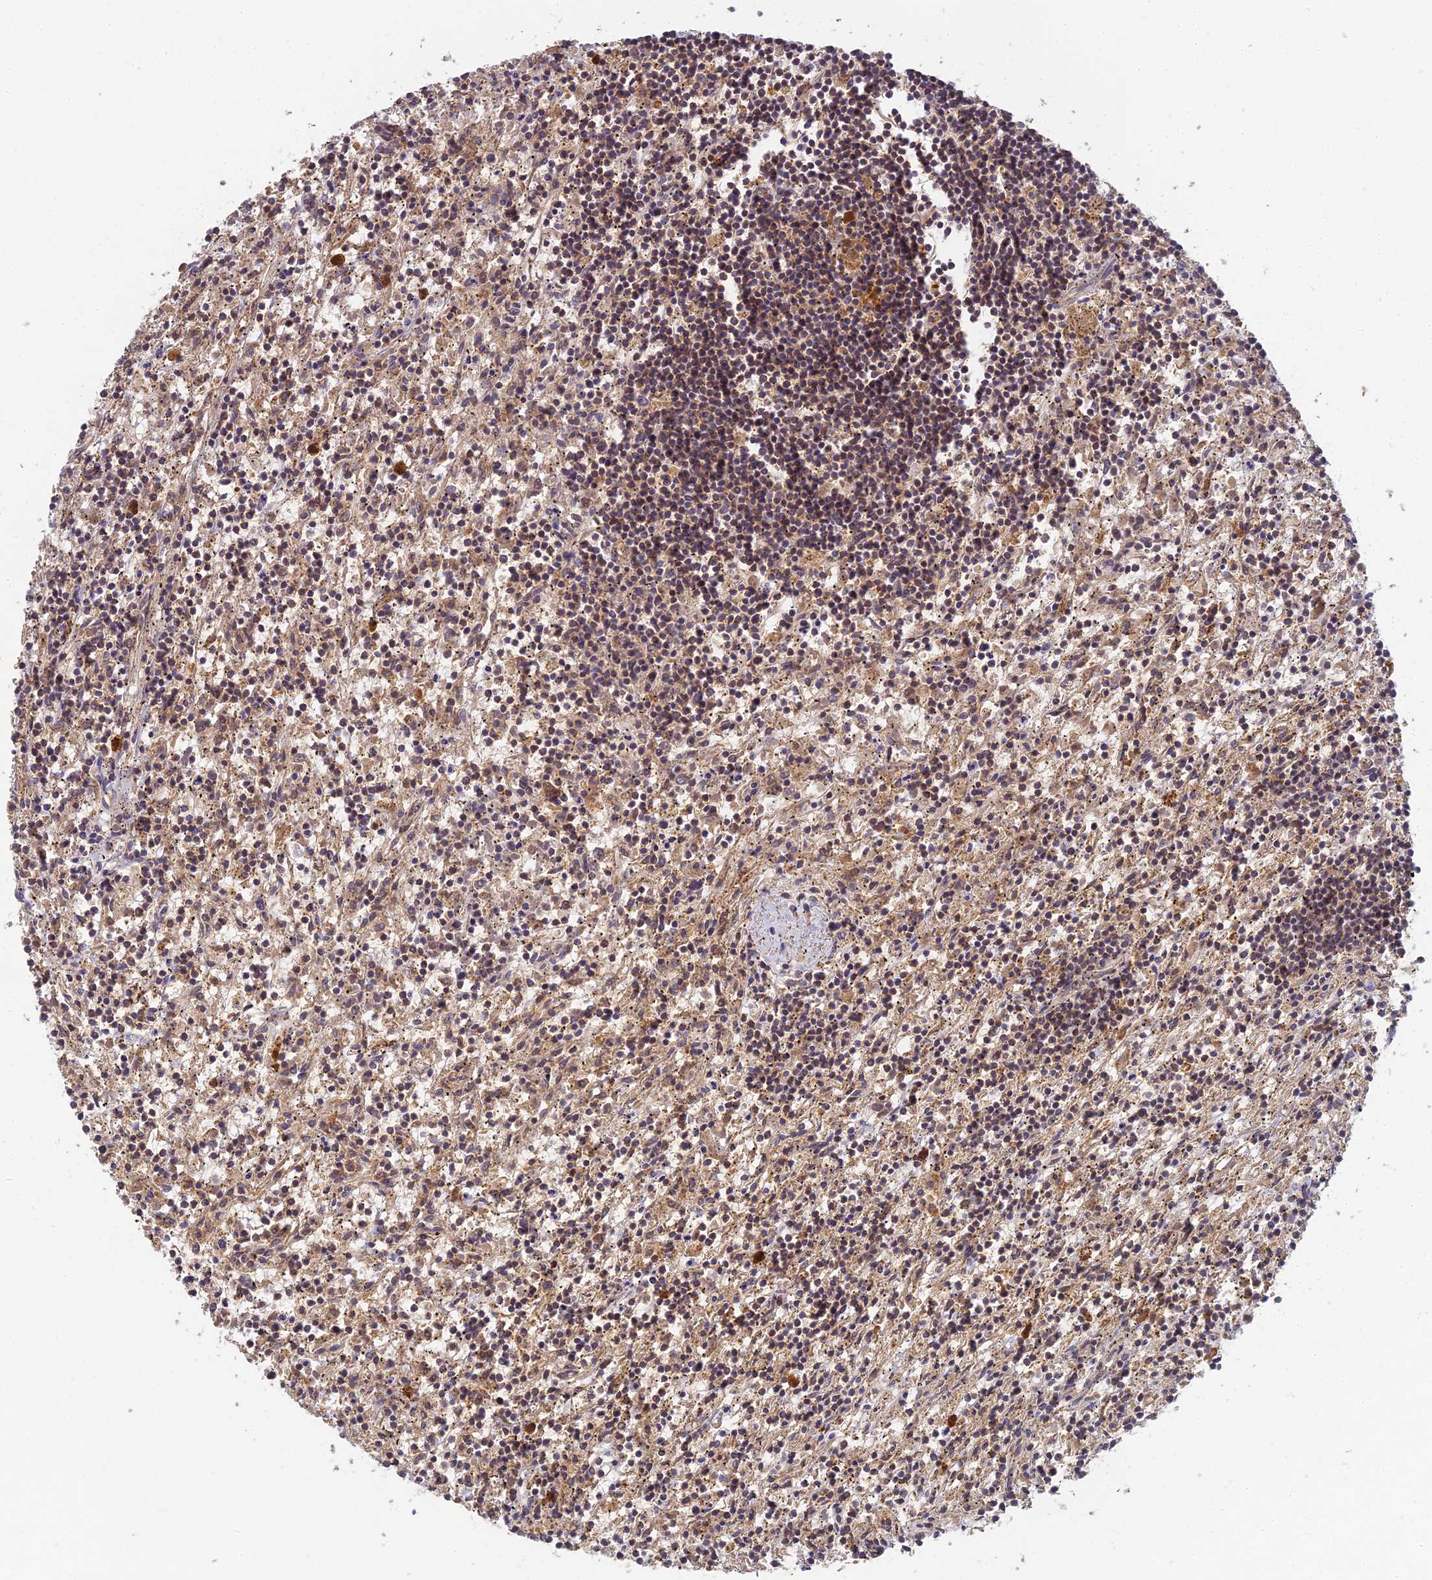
{"staining": {"intensity": "weak", "quantity": "<25%", "location": "cytoplasmic/membranous"}, "tissue": "lymphoma", "cell_type": "Tumor cells", "image_type": "cancer", "snomed": [{"axis": "morphology", "description": "Malignant lymphoma, non-Hodgkin's type, Low grade"}, {"axis": "topography", "description": "Spleen"}], "caption": "Low-grade malignant lymphoma, non-Hodgkin's type was stained to show a protein in brown. There is no significant staining in tumor cells. (Stains: DAB (3,3'-diaminobenzidine) immunohistochemistry (IHC) with hematoxylin counter stain, Microscopy: brightfield microscopy at high magnification).", "gene": "RGL3", "patient": {"sex": "male", "age": 76}}